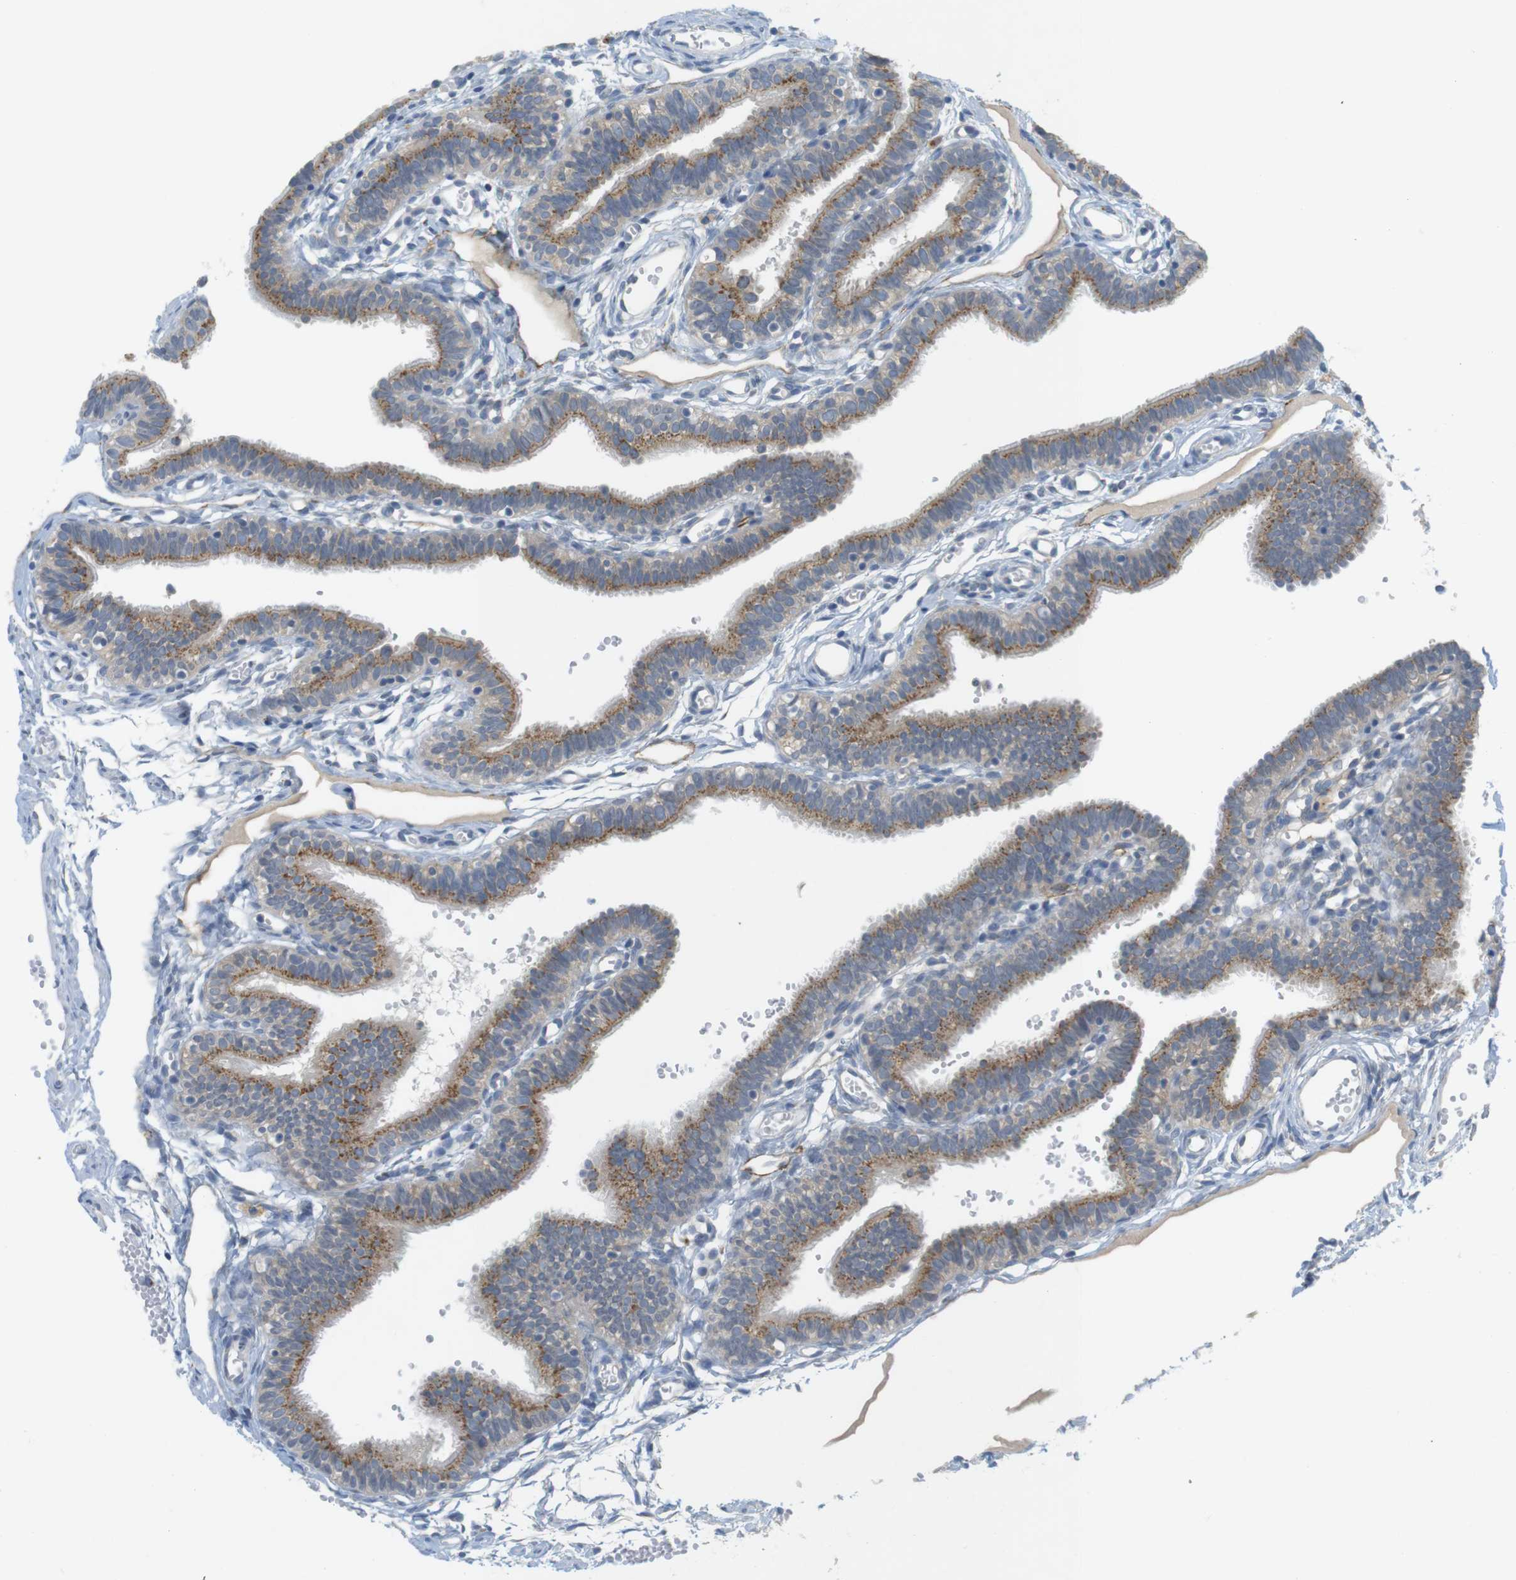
{"staining": {"intensity": "moderate", "quantity": ">75%", "location": "cytoplasmic/membranous"}, "tissue": "fallopian tube", "cell_type": "Glandular cells", "image_type": "normal", "snomed": [{"axis": "morphology", "description": "Normal tissue, NOS"}, {"axis": "topography", "description": "Fallopian tube"}, {"axis": "topography", "description": "Placenta"}], "caption": "An image of human fallopian tube stained for a protein demonstrates moderate cytoplasmic/membranous brown staining in glandular cells. (brown staining indicates protein expression, while blue staining denotes nuclei).", "gene": "YIPF3", "patient": {"sex": "female", "age": 34}}